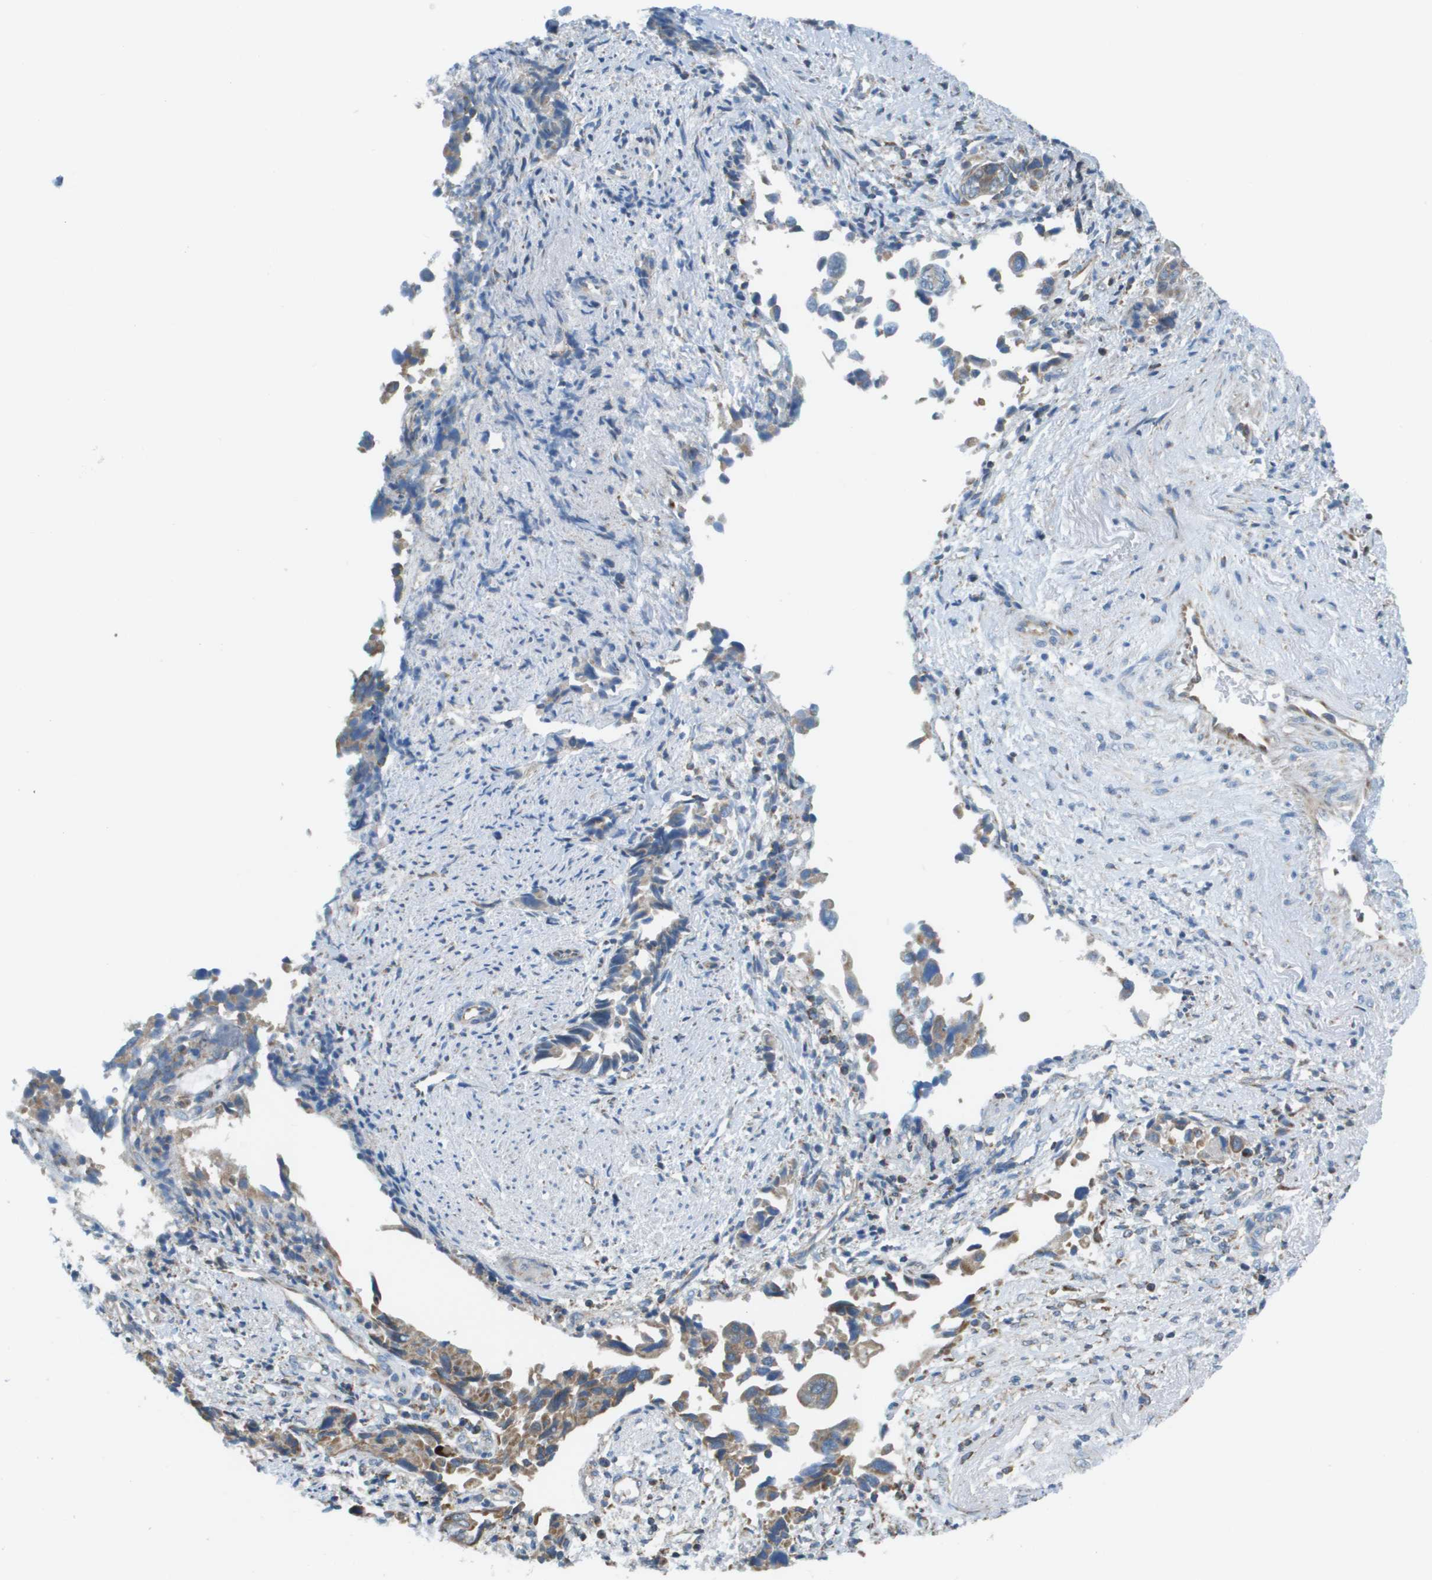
{"staining": {"intensity": "moderate", "quantity": ">75%", "location": "cytoplasmic/membranous"}, "tissue": "liver cancer", "cell_type": "Tumor cells", "image_type": "cancer", "snomed": [{"axis": "morphology", "description": "Cholangiocarcinoma"}, {"axis": "topography", "description": "Liver"}], "caption": "About >75% of tumor cells in human liver cholangiocarcinoma reveal moderate cytoplasmic/membranous protein staining as visualized by brown immunohistochemical staining.", "gene": "TAOK3", "patient": {"sex": "female", "age": 79}}